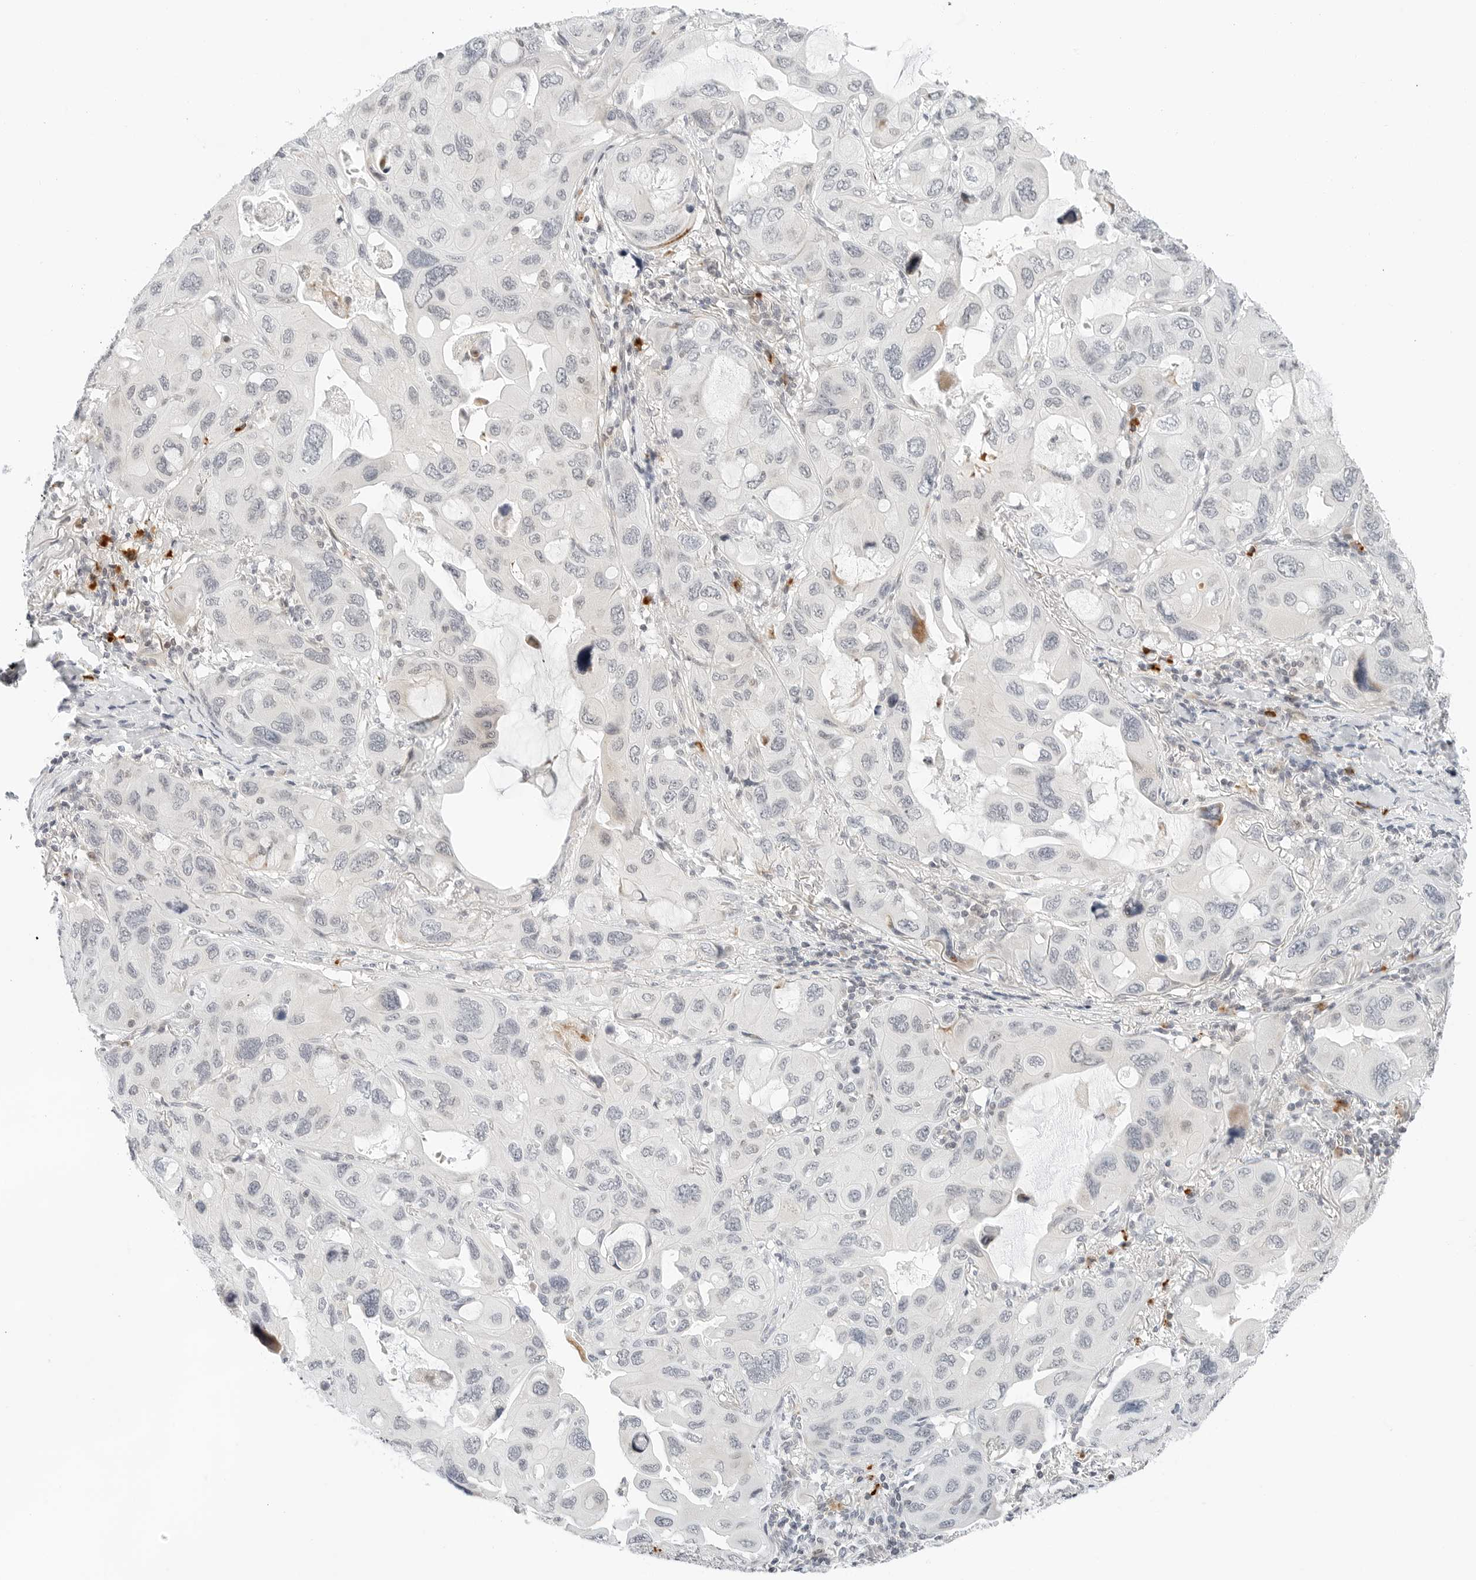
{"staining": {"intensity": "negative", "quantity": "none", "location": "none"}, "tissue": "lung cancer", "cell_type": "Tumor cells", "image_type": "cancer", "snomed": [{"axis": "morphology", "description": "Squamous cell carcinoma, NOS"}, {"axis": "topography", "description": "Lung"}], "caption": "Protein analysis of lung cancer (squamous cell carcinoma) exhibits no significant positivity in tumor cells. (DAB (3,3'-diaminobenzidine) immunohistochemistry visualized using brightfield microscopy, high magnification).", "gene": "PARP10", "patient": {"sex": "female", "age": 73}}